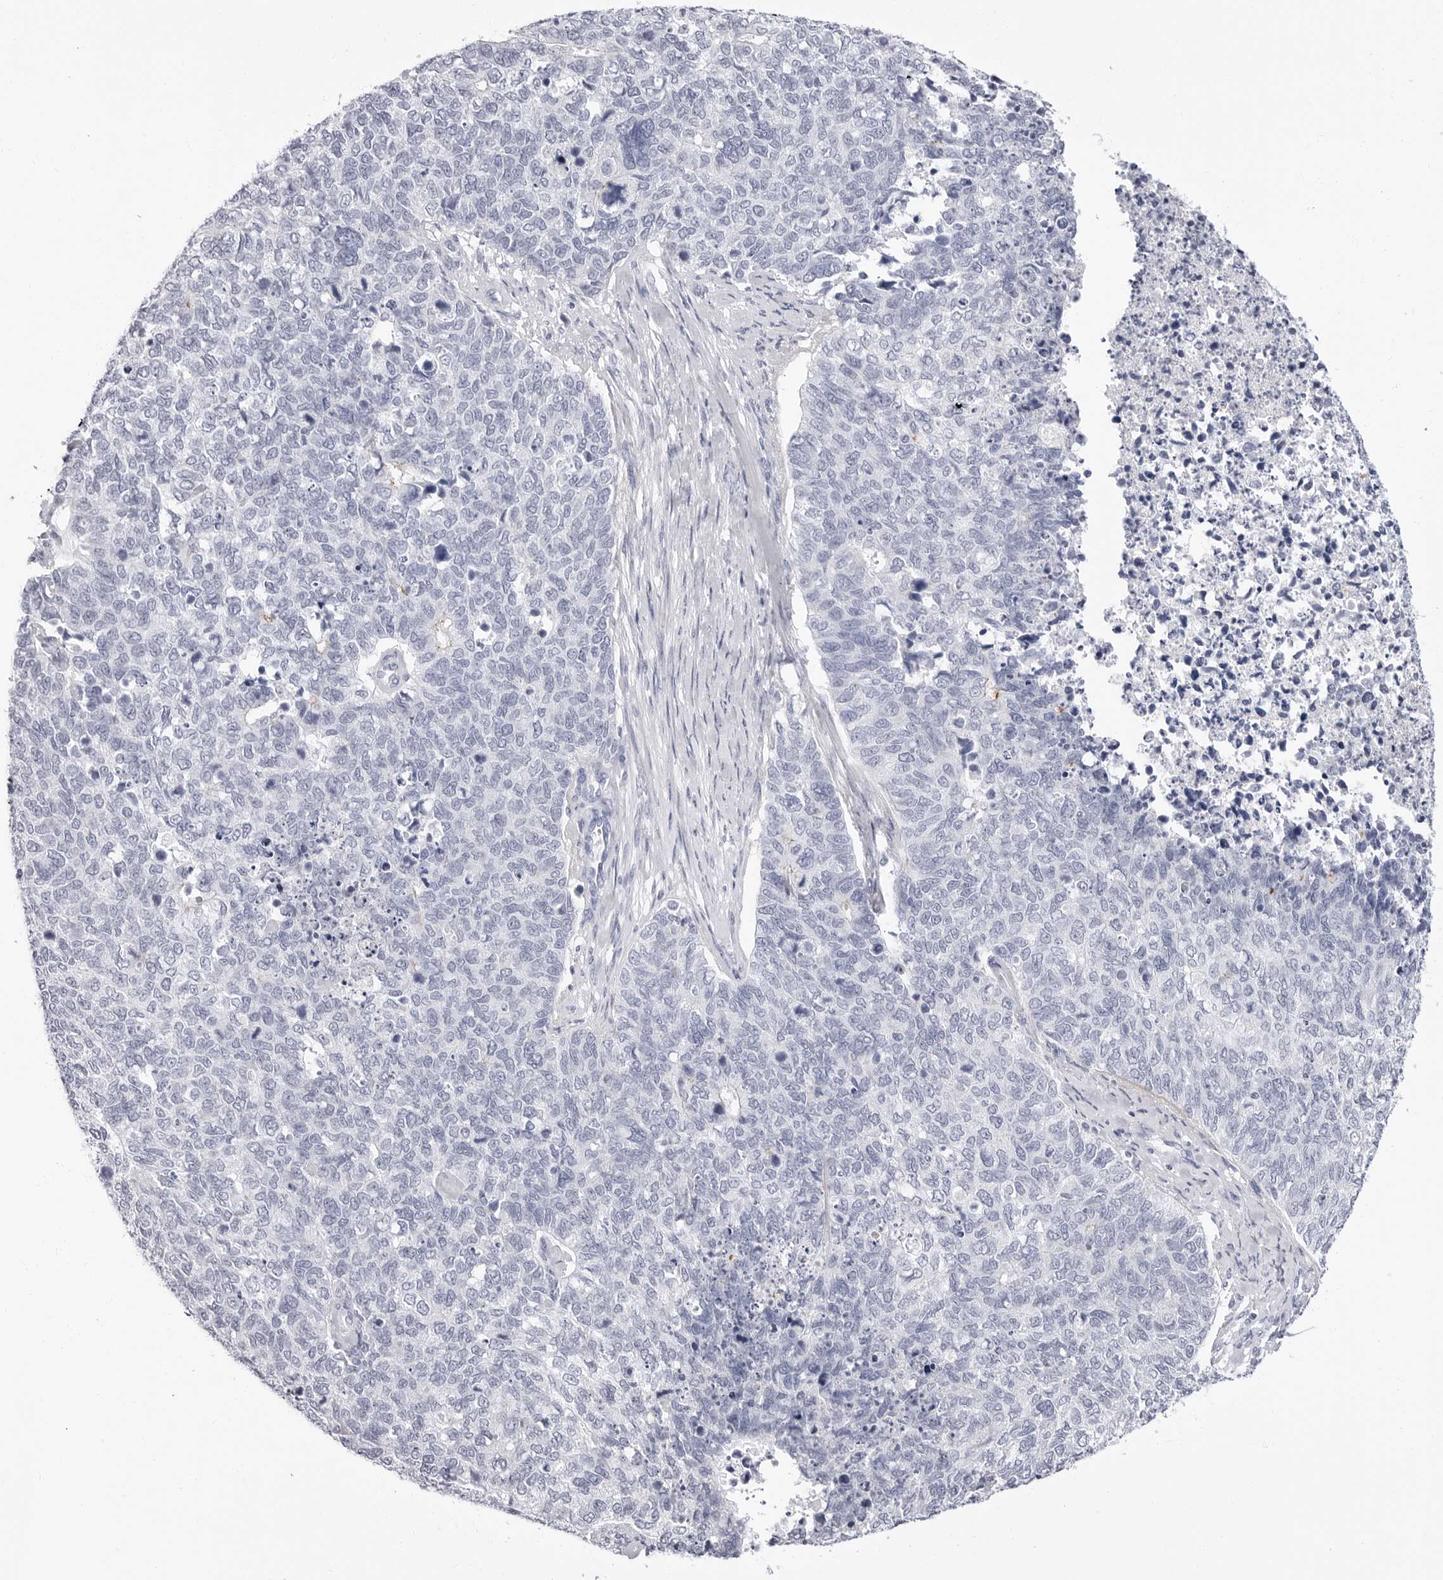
{"staining": {"intensity": "negative", "quantity": "none", "location": "none"}, "tissue": "cervical cancer", "cell_type": "Tumor cells", "image_type": "cancer", "snomed": [{"axis": "morphology", "description": "Squamous cell carcinoma, NOS"}, {"axis": "topography", "description": "Cervix"}], "caption": "Immunohistochemistry (IHC) histopathology image of neoplastic tissue: human cervical cancer (squamous cell carcinoma) stained with DAB (3,3'-diaminobenzidine) displays no significant protein positivity in tumor cells.", "gene": "ERICH3", "patient": {"sex": "female", "age": 63}}